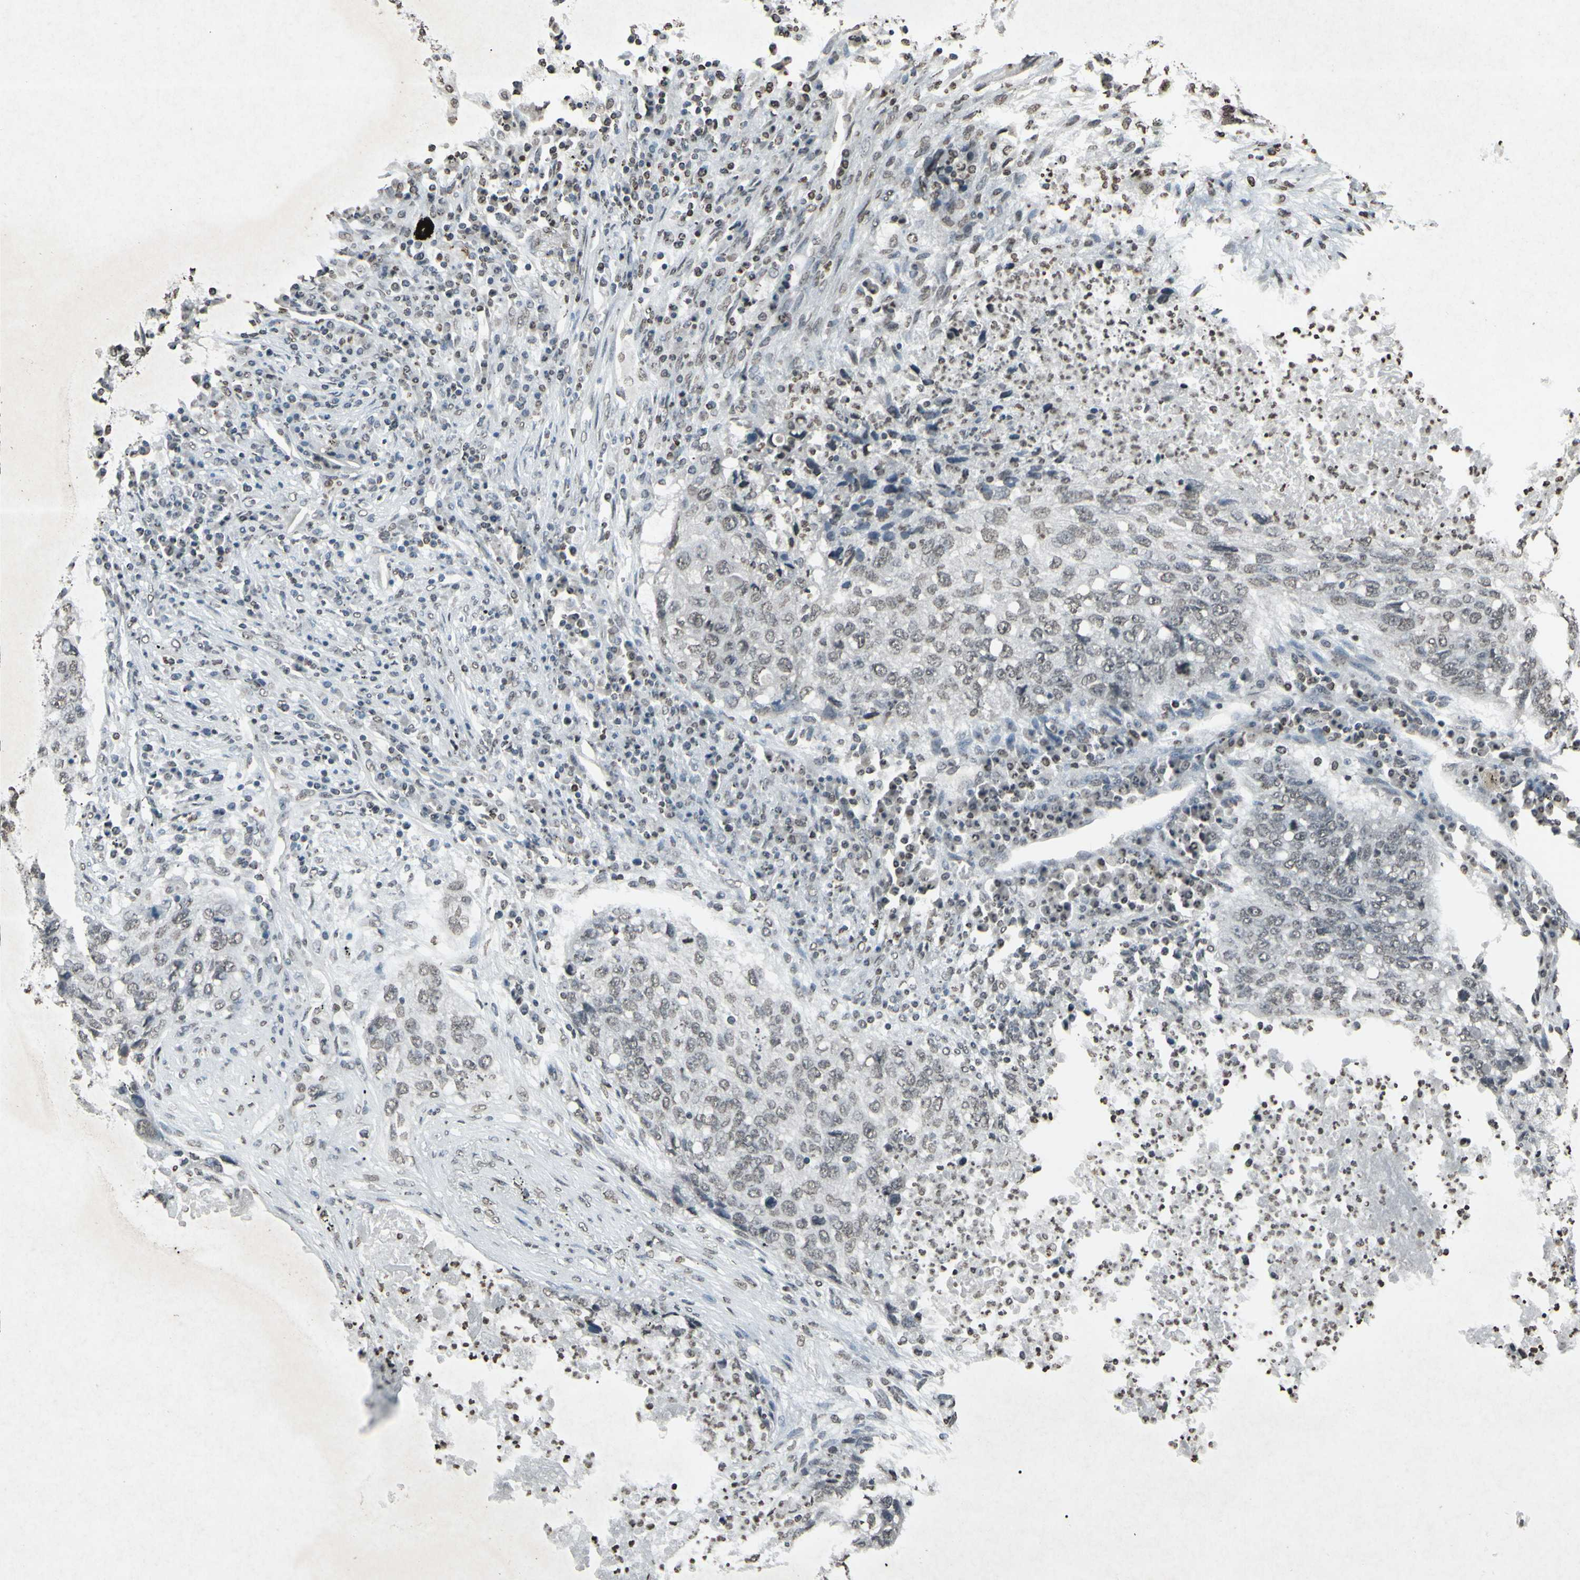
{"staining": {"intensity": "weak", "quantity": "<25%", "location": "nuclear"}, "tissue": "lung cancer", "cell_type": "Tumor cells", "image_type": "cancer", "snomed": [{"axis": "morphology", "description": "Squamous cell carcinoma, NOS"}, {"axis": "topography", "description": "Lung"}], "caption": "Immunohistochemical staining of human squamous cell carcinoma (lung) shows no significant staining in tumor cells.", "gene": "CD79B", "patient": {"sex": "female", "age": 63}}